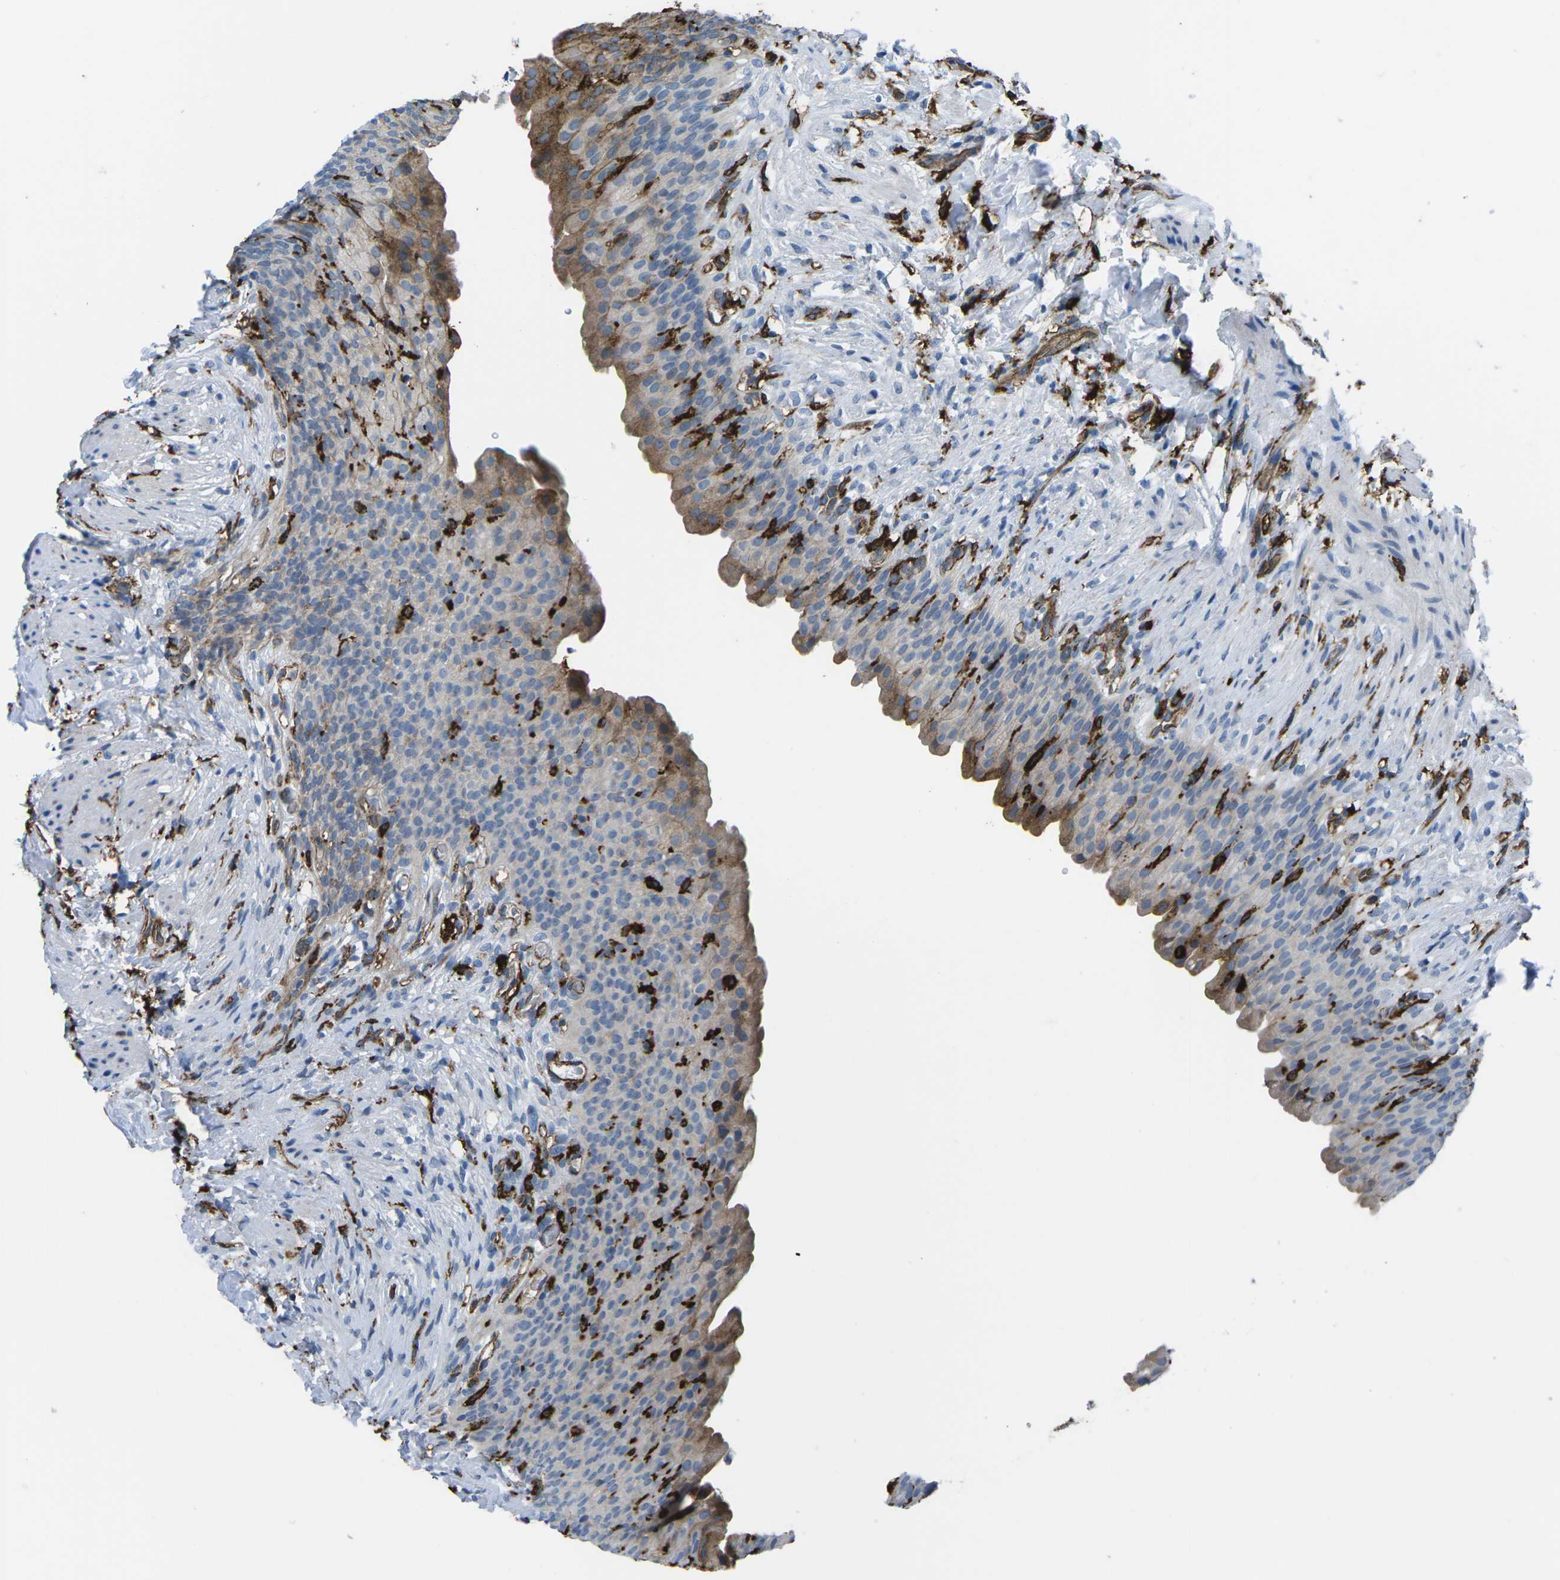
{"staining": {"intensity": "strong", "quantity": "<25%", "location": "cytoplasmic/membranous"}, "tissue": "urinary bladder", "cell_type": "Urothelial cells", "image_type": "normal", "snomed": [{"axis": "morphology", "description": "Normal tissue, NOS"}, {"axis": "topography", "description": "Urinary bladder"}], "caption": "IHC histopathology image of benign urinary bladder stained for a protein (brown), which displays medium levels of strong cytoplasmic/membranous staining in about <25% of urothelial cells.", "gene": "PTPN1", "patient": {"sex": "female", "age": 79}}